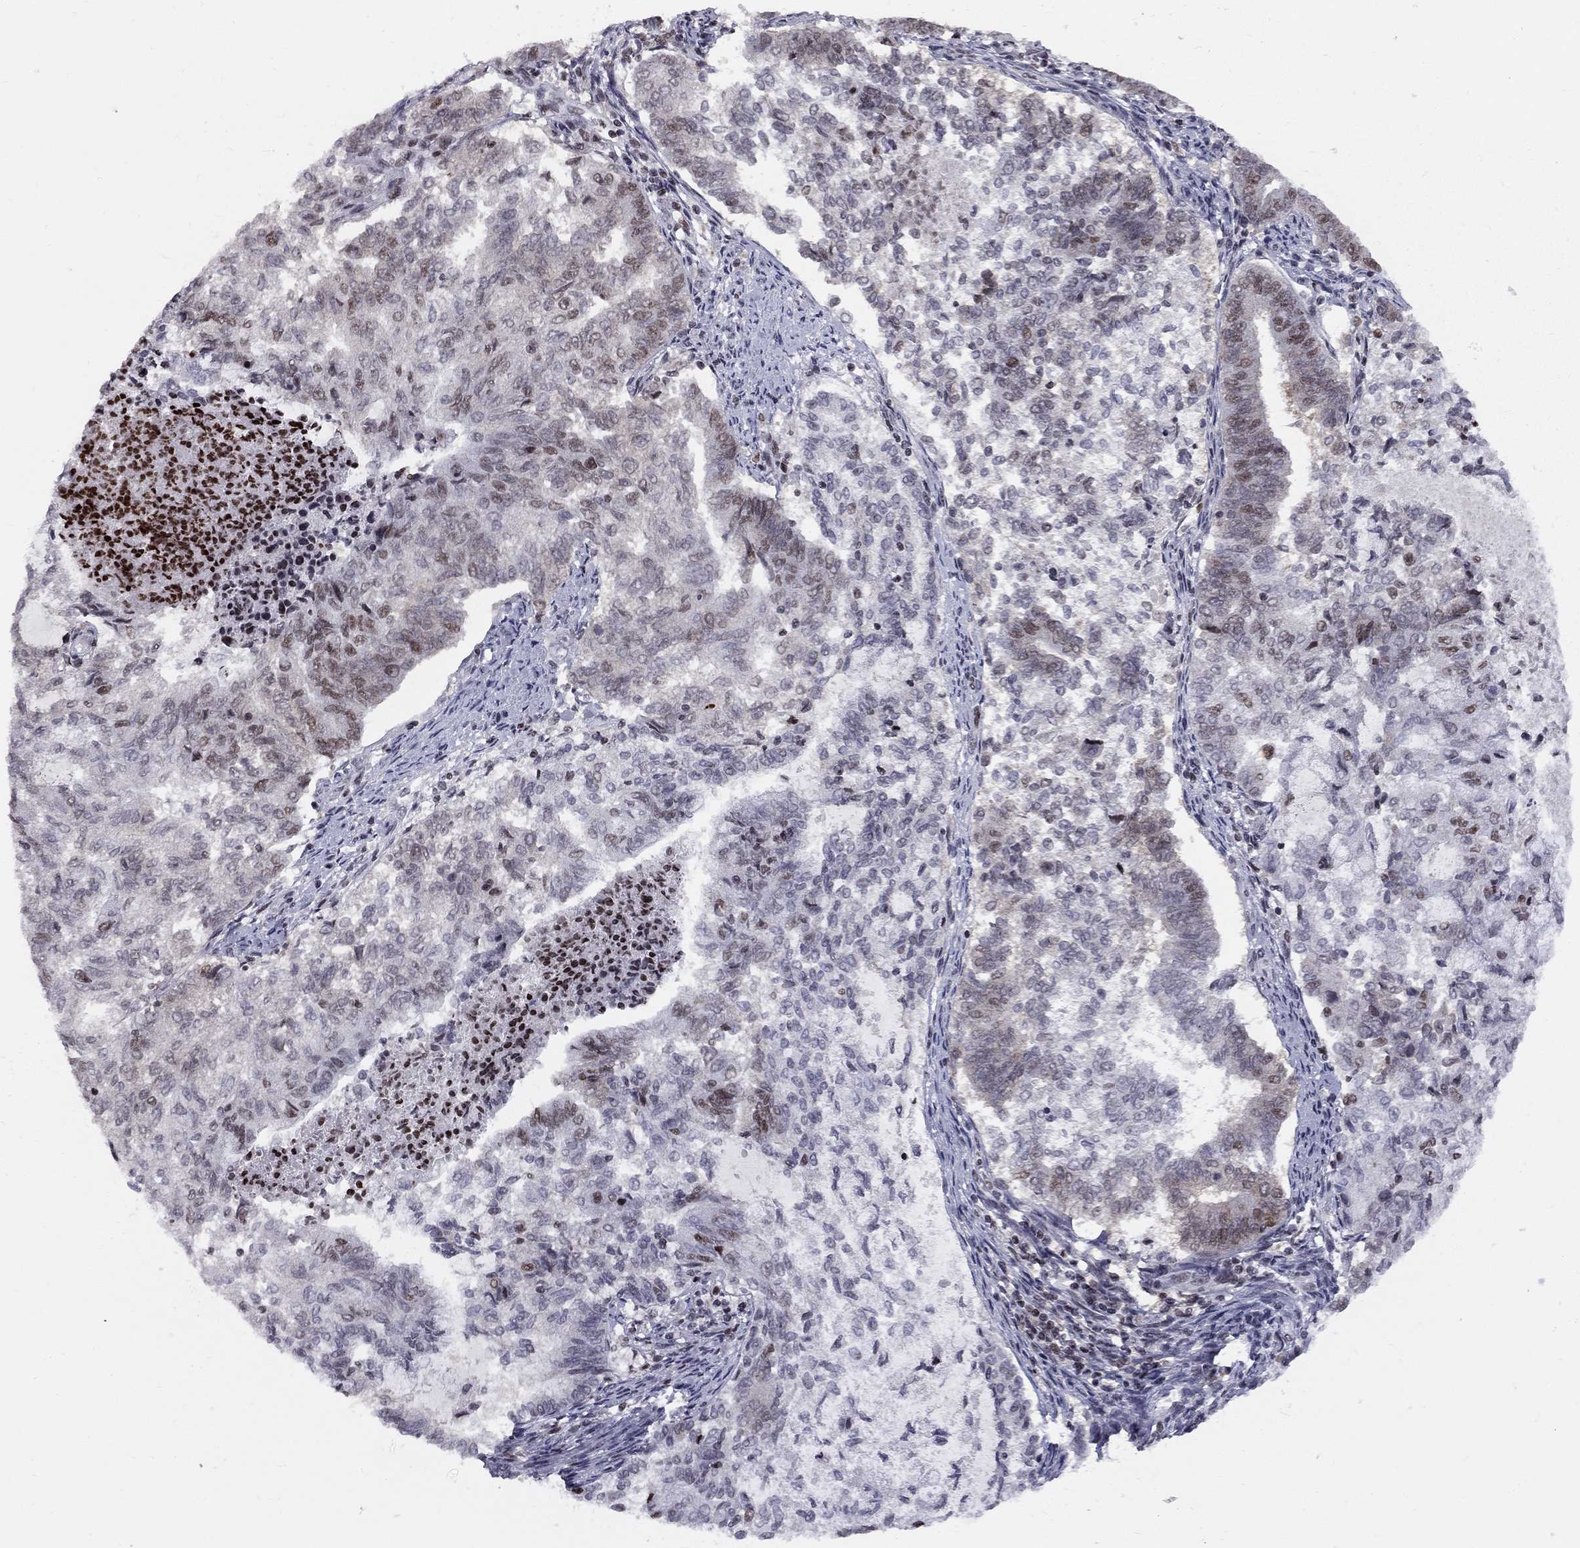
{"staining": {"intensity": "moderate", "quantity": "<25%", "location": "nuclear"}, "tissue": "endometrial cancer", "cell_type": "Tumor cells", "image_type": "cancer", "snomed": [{"axis": "morphology", "description": "Adenocarcinoma, NOS"}, {"axis": "topography", "description": "Endometrium"}], "caption": "Tumor cells show moderate nuclear expression in about <25% of cells in endometrial cancer (adenocarcinoma).", "gene": "RNASEH2C", "patient": {"sex": "female", "age": 65}}